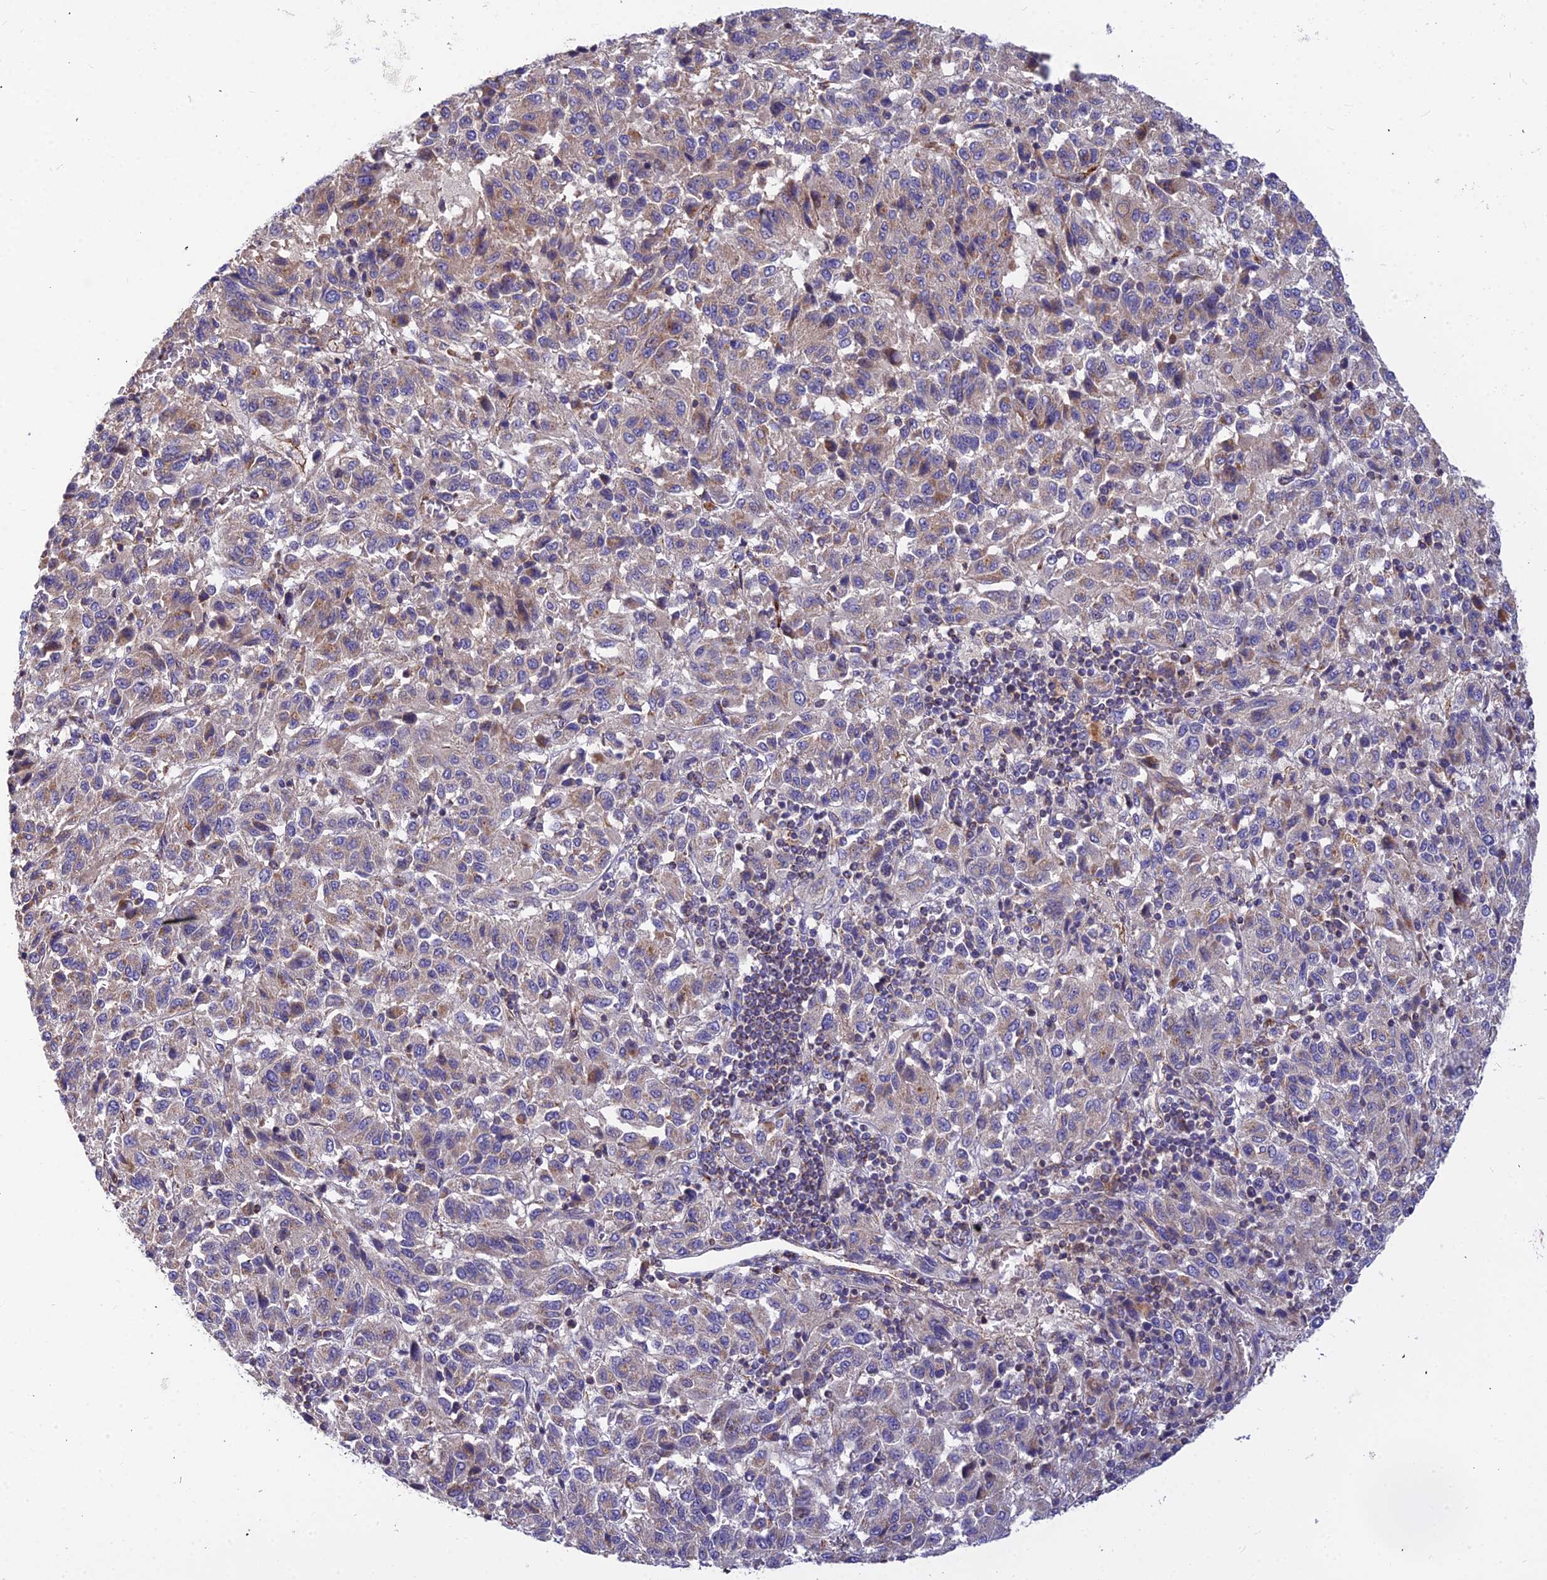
{"staining": {"intensity": "weak", "quantity": "<25%", "location": "cytoplasmic/membranous"}, "tissue": "melanoma", "cell_type": "Tumor cells", "image_type": "cancer", "snomed": [{"axis": "morphology", "description": "Malignant melanoma, Metastatic site"}, {"axis": "topography", "description": "Lung"}], "caption": "Tumor cells show no significant protein expression in malignant melanoma (metastatic site).", "gene": "ASPHD1", "patient": {"sex": "male", "age": 64}}